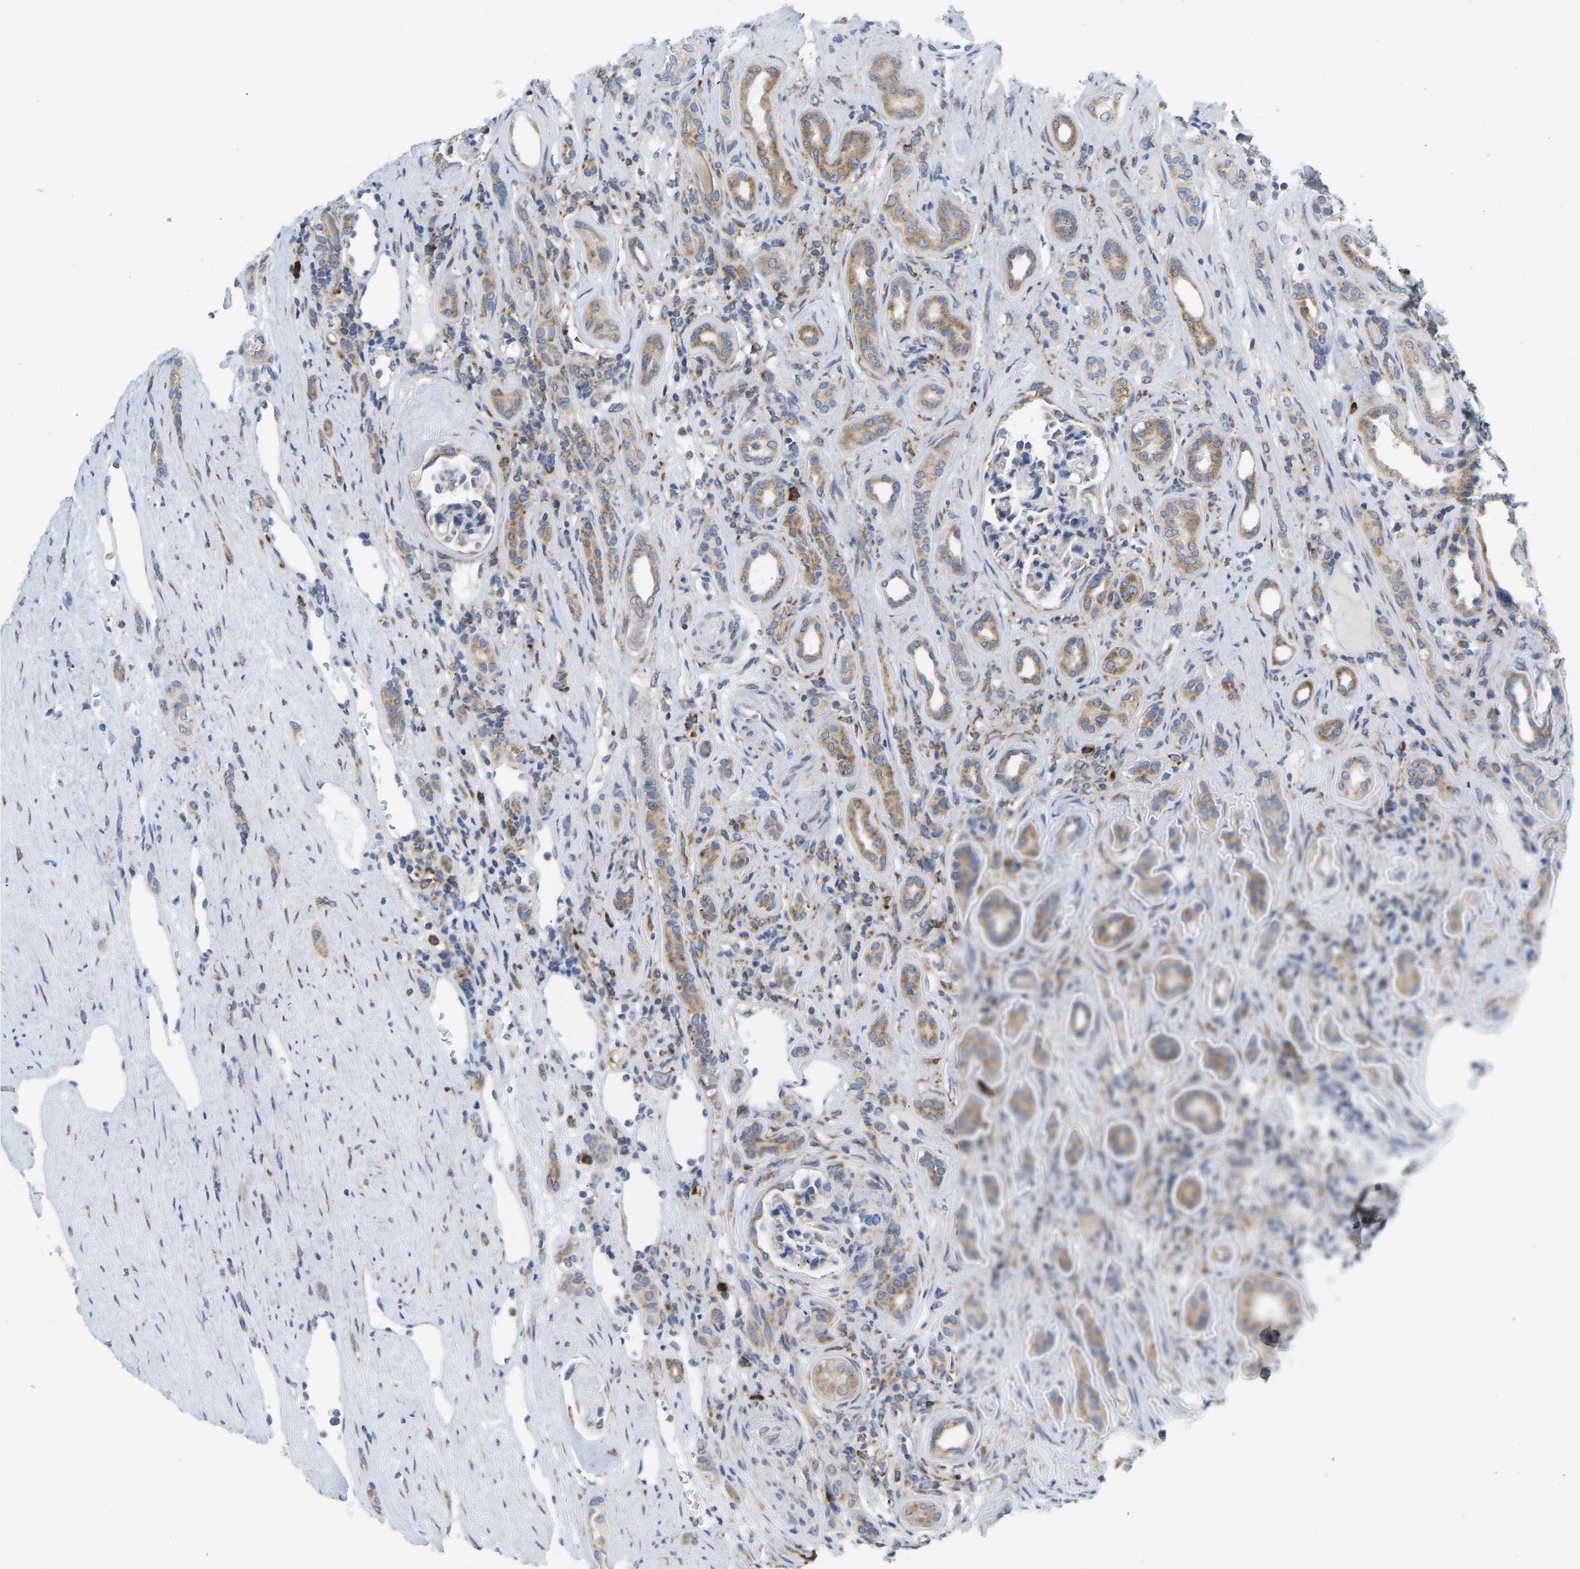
{"staining": {"intensity": "moderate", "quantity": ">75%", "location": "cytoplasmic/membranous"}, "tissue": "renal cancer", "cell_type": "Tumor cells", "image_type": "cancer", "snomed": [{"axis": "morphology", "description": "Adenocarcinoma, NOS"}, {"axis": "topography", "description": "Kidney"}], "caption": "Brown immunohistochemical staining in human renal adenocarcinoma exhibits moderate cytoplasmic/membranous expression in approximately >75% of tumor cells. Ihc stains the protein of interest in brown and the nuclei are stained blue.", "gene": "SND1", "patient": {"sex": "female", "age": 69}}